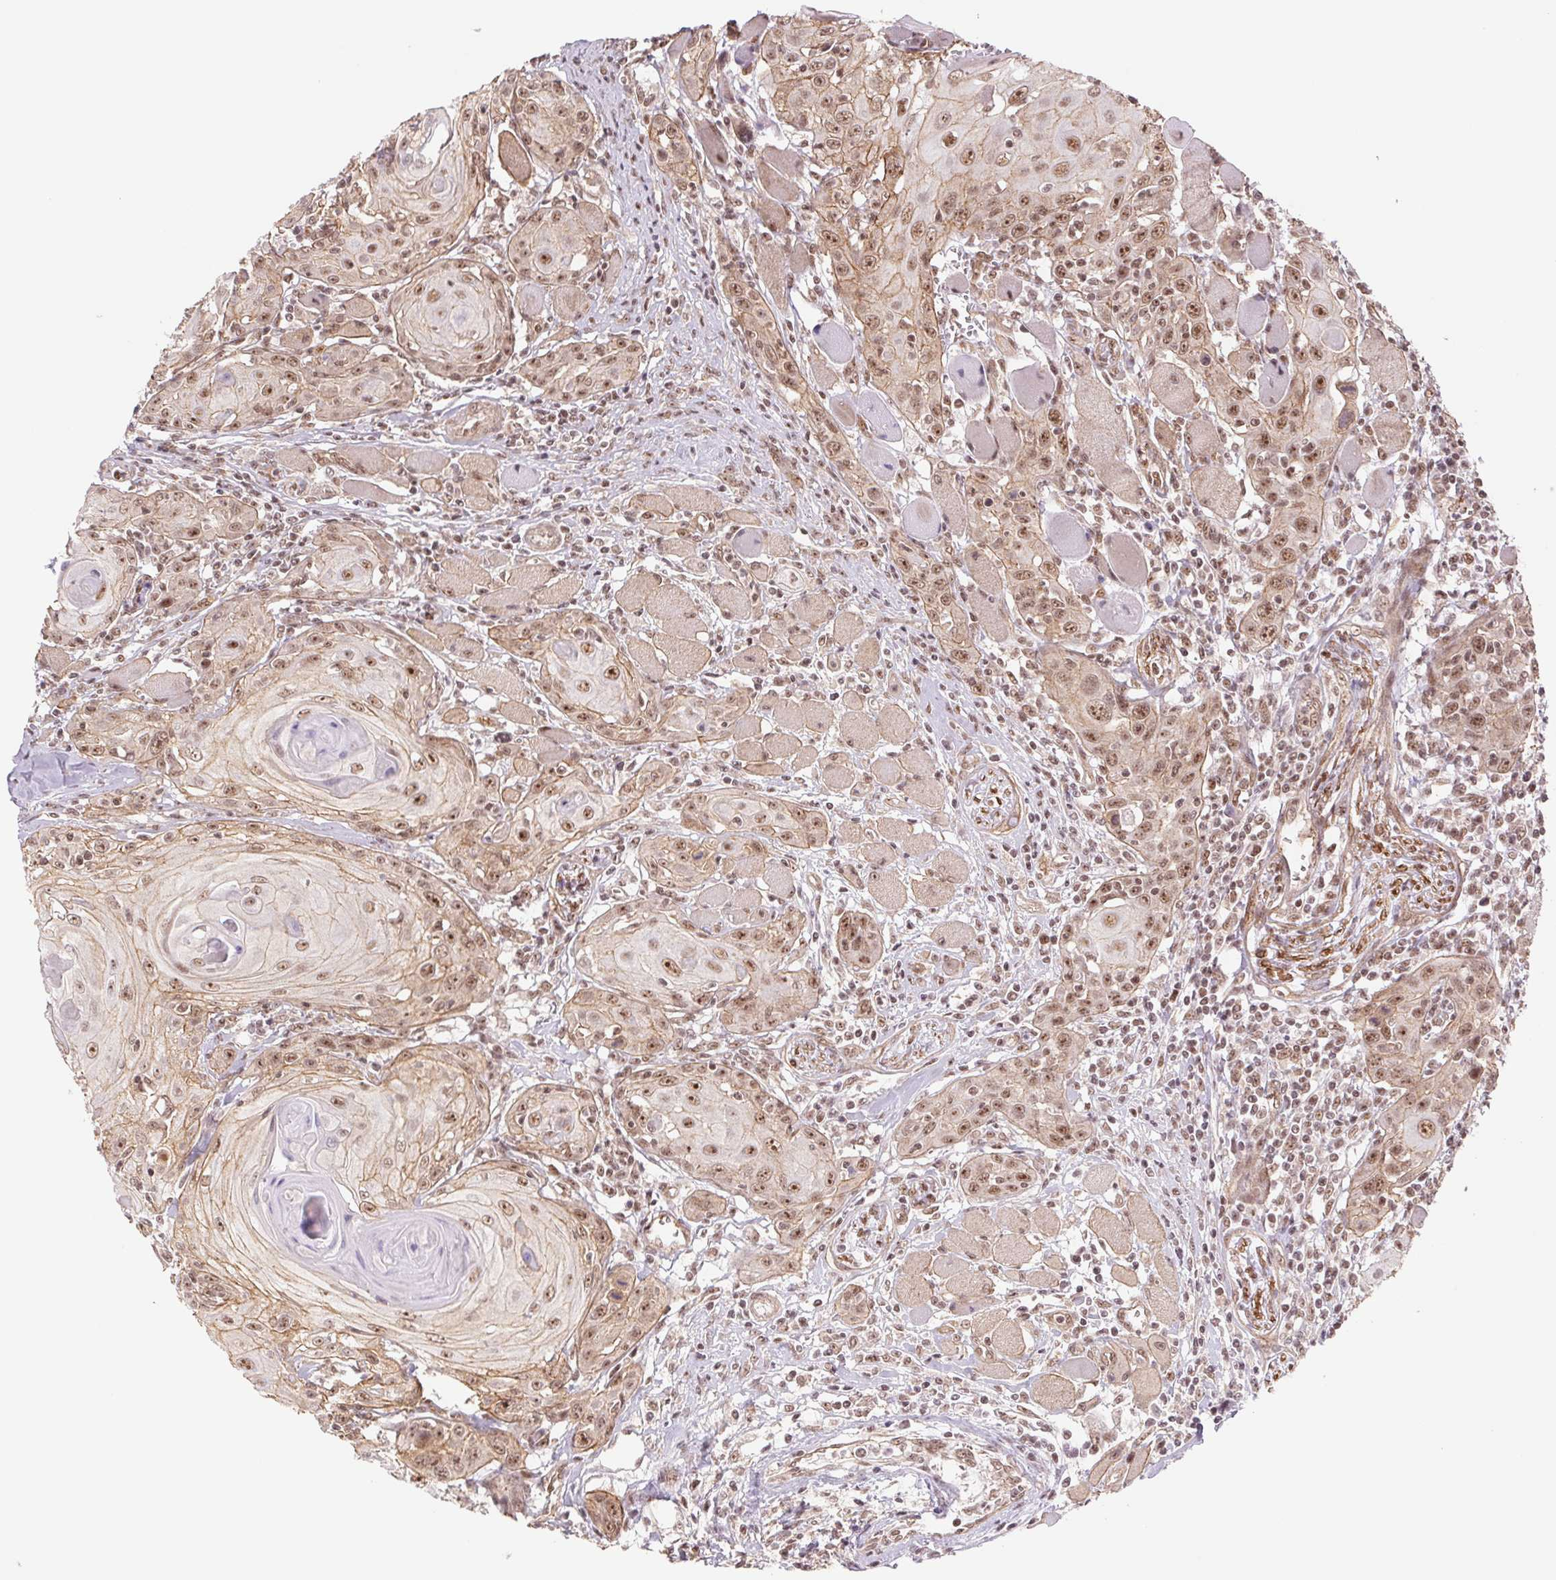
{"staining": {"intensity": "moderate", "quantity": ">75%", "location": "cytoplasmic/membranous,nuclear"}, "tissue": "head and neck cancer", "cell_type": "Tumor cells", "image_type": "cancer", "snomed": [{"axis": "morphology", "description": "Squamous cell carcinoma, NOS"}, {"axis": "topography", "description": "Head-Neck"}], "caption": "IHC of human squamous cell carcinoma (head and neck) shows medium levels of moderate cytoplasmic/membranous and nuclear staining in about >75% of tumor cells. The staining was performed using DAB (3,3'-diaminobenzidine), with brown indicating positive protein expression. Nuclei are stained blue with hematoxylin.", "gene": "CWC25", "patient": {"sex": "female", "age": 80}}